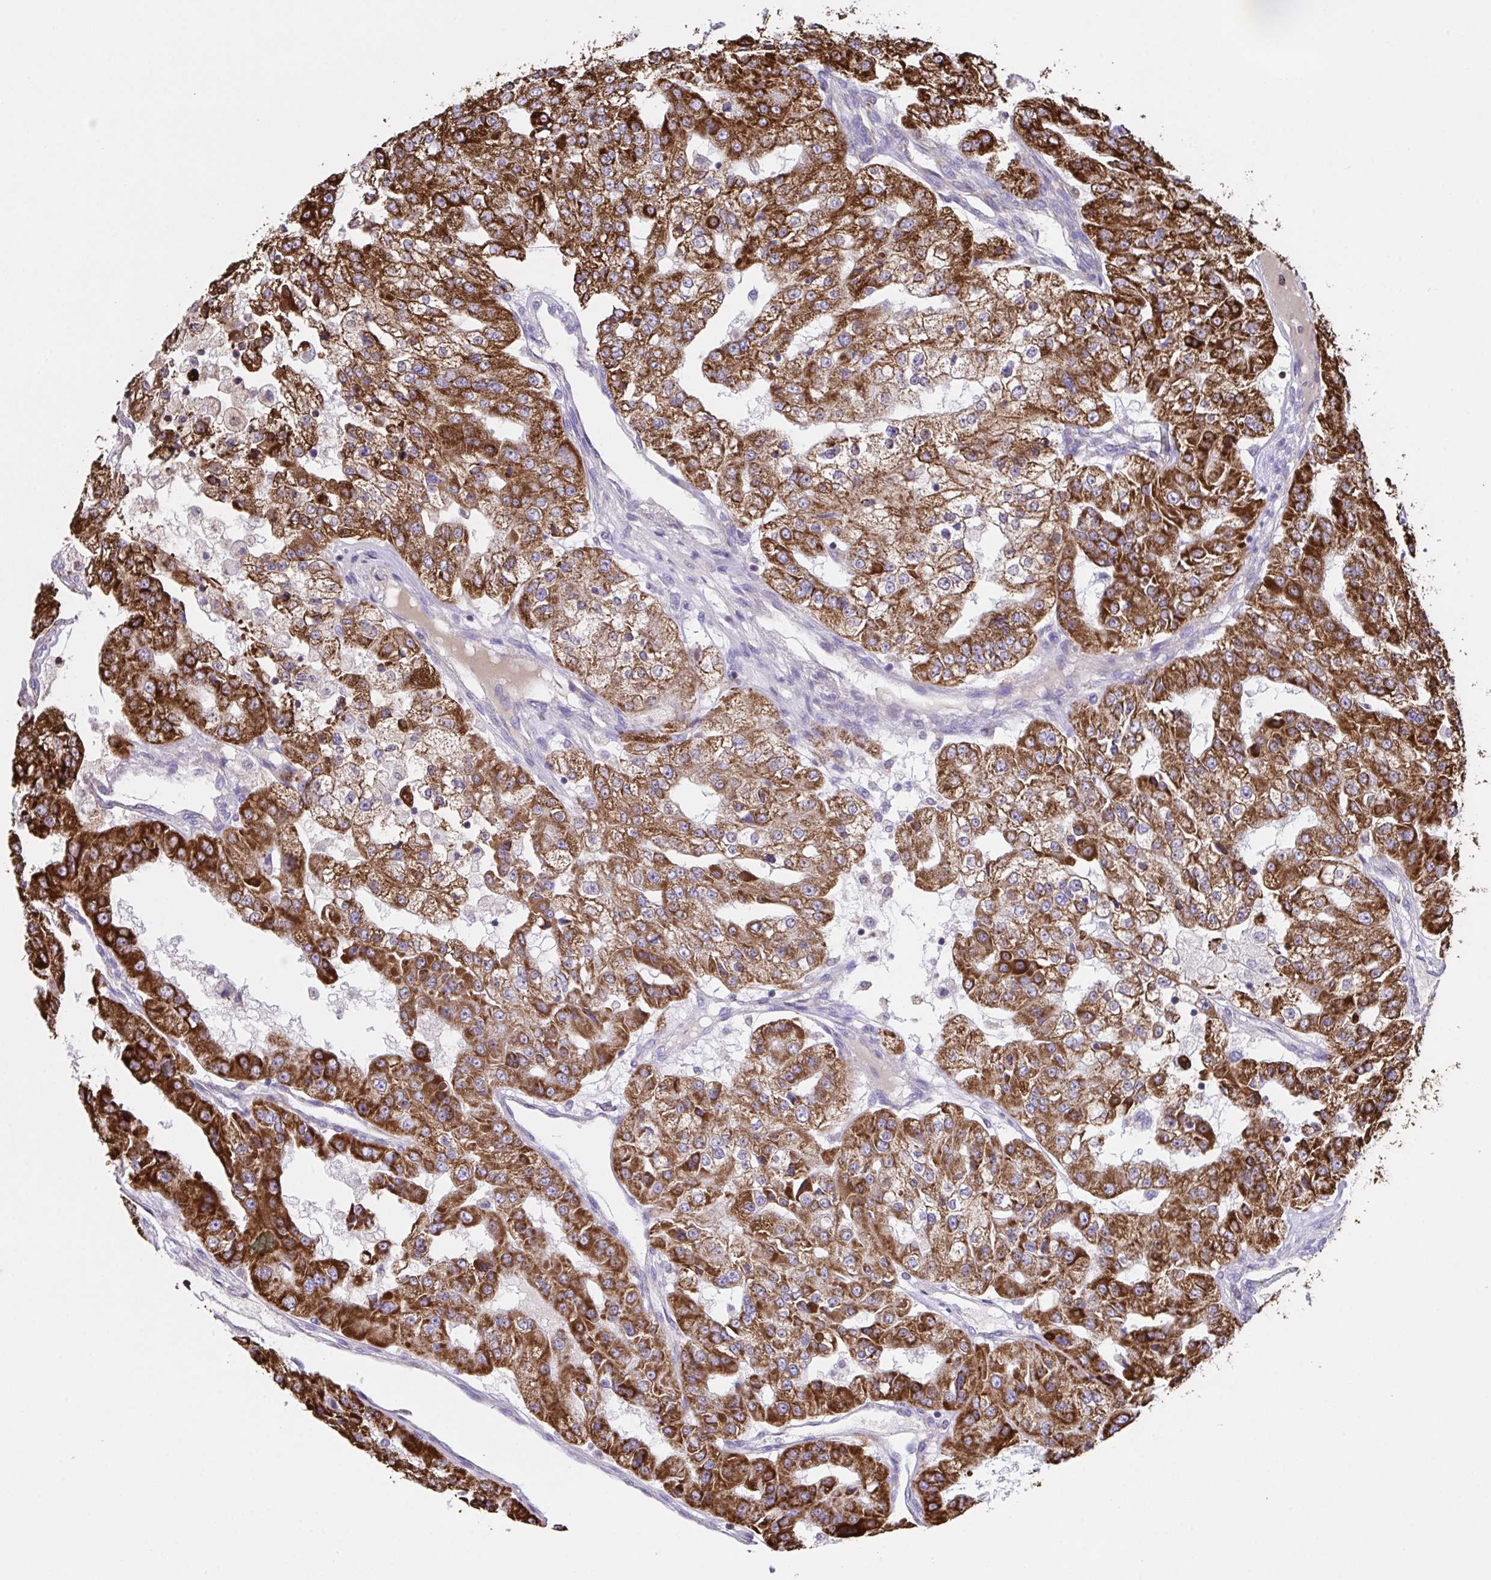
{"staining": {"intensity": "strong", "quantity": ">75%", "location": "cytoplasmic/membranous"}, "tissue": "renal cancer", "cell_type": "Tumor cells", "image_type": "cancer", "snomed": [{"axis": "morphology", "description": "Adenocarcinoma, NOS"}, {"axis": "topography", "description": "Kidney"}], "caption": "This is a photomicrograph of immunohistochemistry (IHC) staining of renal cancer (adenocarcinoma), which shows strong expression in the cytoplasmic/membranous of tumor cells.", "gene": "PCMTD2", "patient": {"sex": "female", "age": 63}}